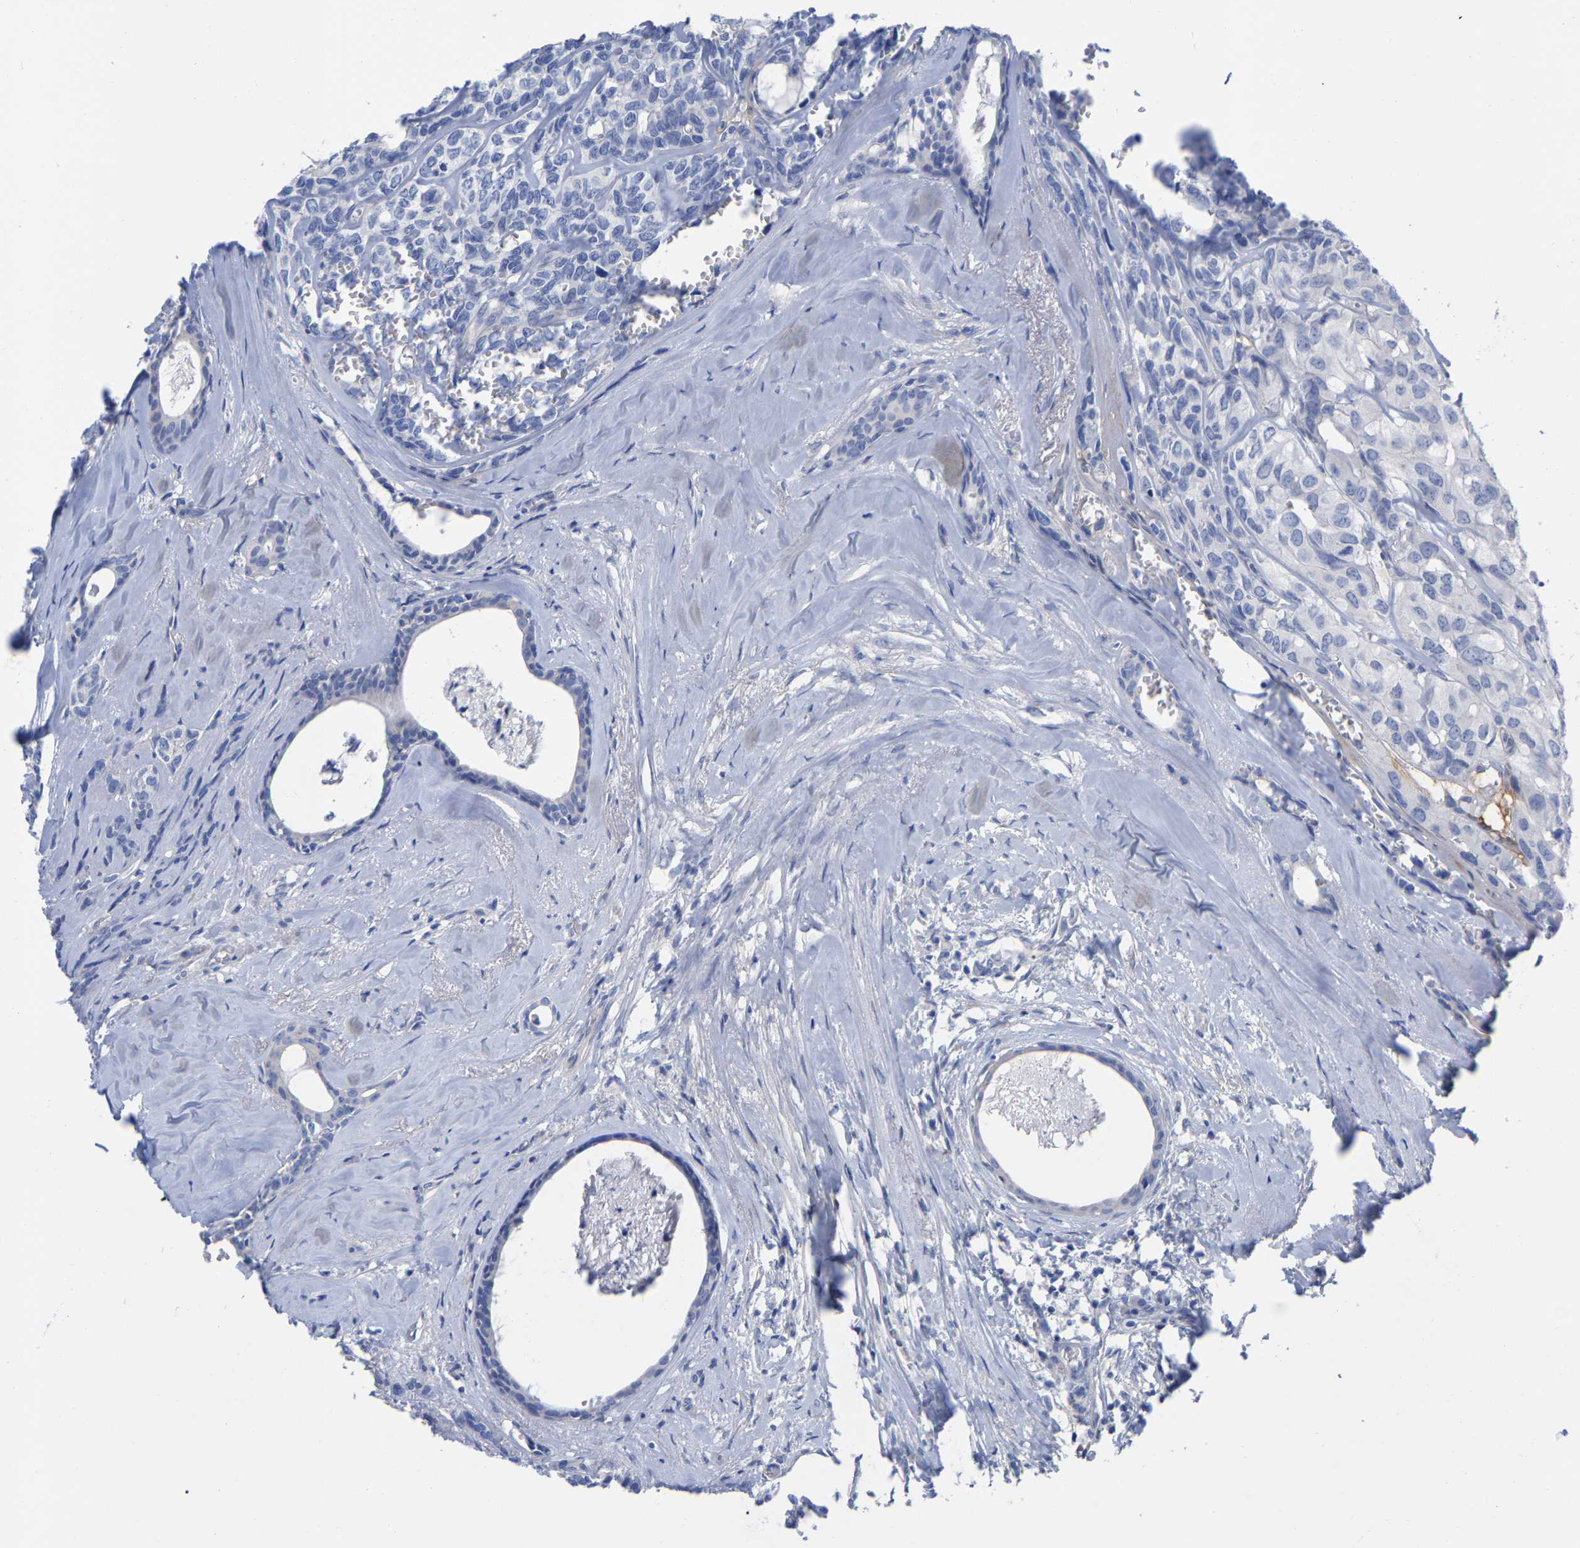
{"staining": {"intensity": "negative", "quantity": "none", "location": "none"}, "tissue": "head and neck cancer", "cell_type": "Tumor cells", "image_type": "cancer", "snomed": [{"axis": "morphology", "description": "Adenocarcinoma, NOS"}, {"axis": "topography", "description": "Salivary gland, NOS"}, {"axis": "topography", "description": "Head-Neck"}], "caption": "IHC image of head and neck cancer stained for a protein (brown), which displays no positivity in tumor cells.", "gene": "HAPLN1", "patient": {"sex": "female", "age": 76}}